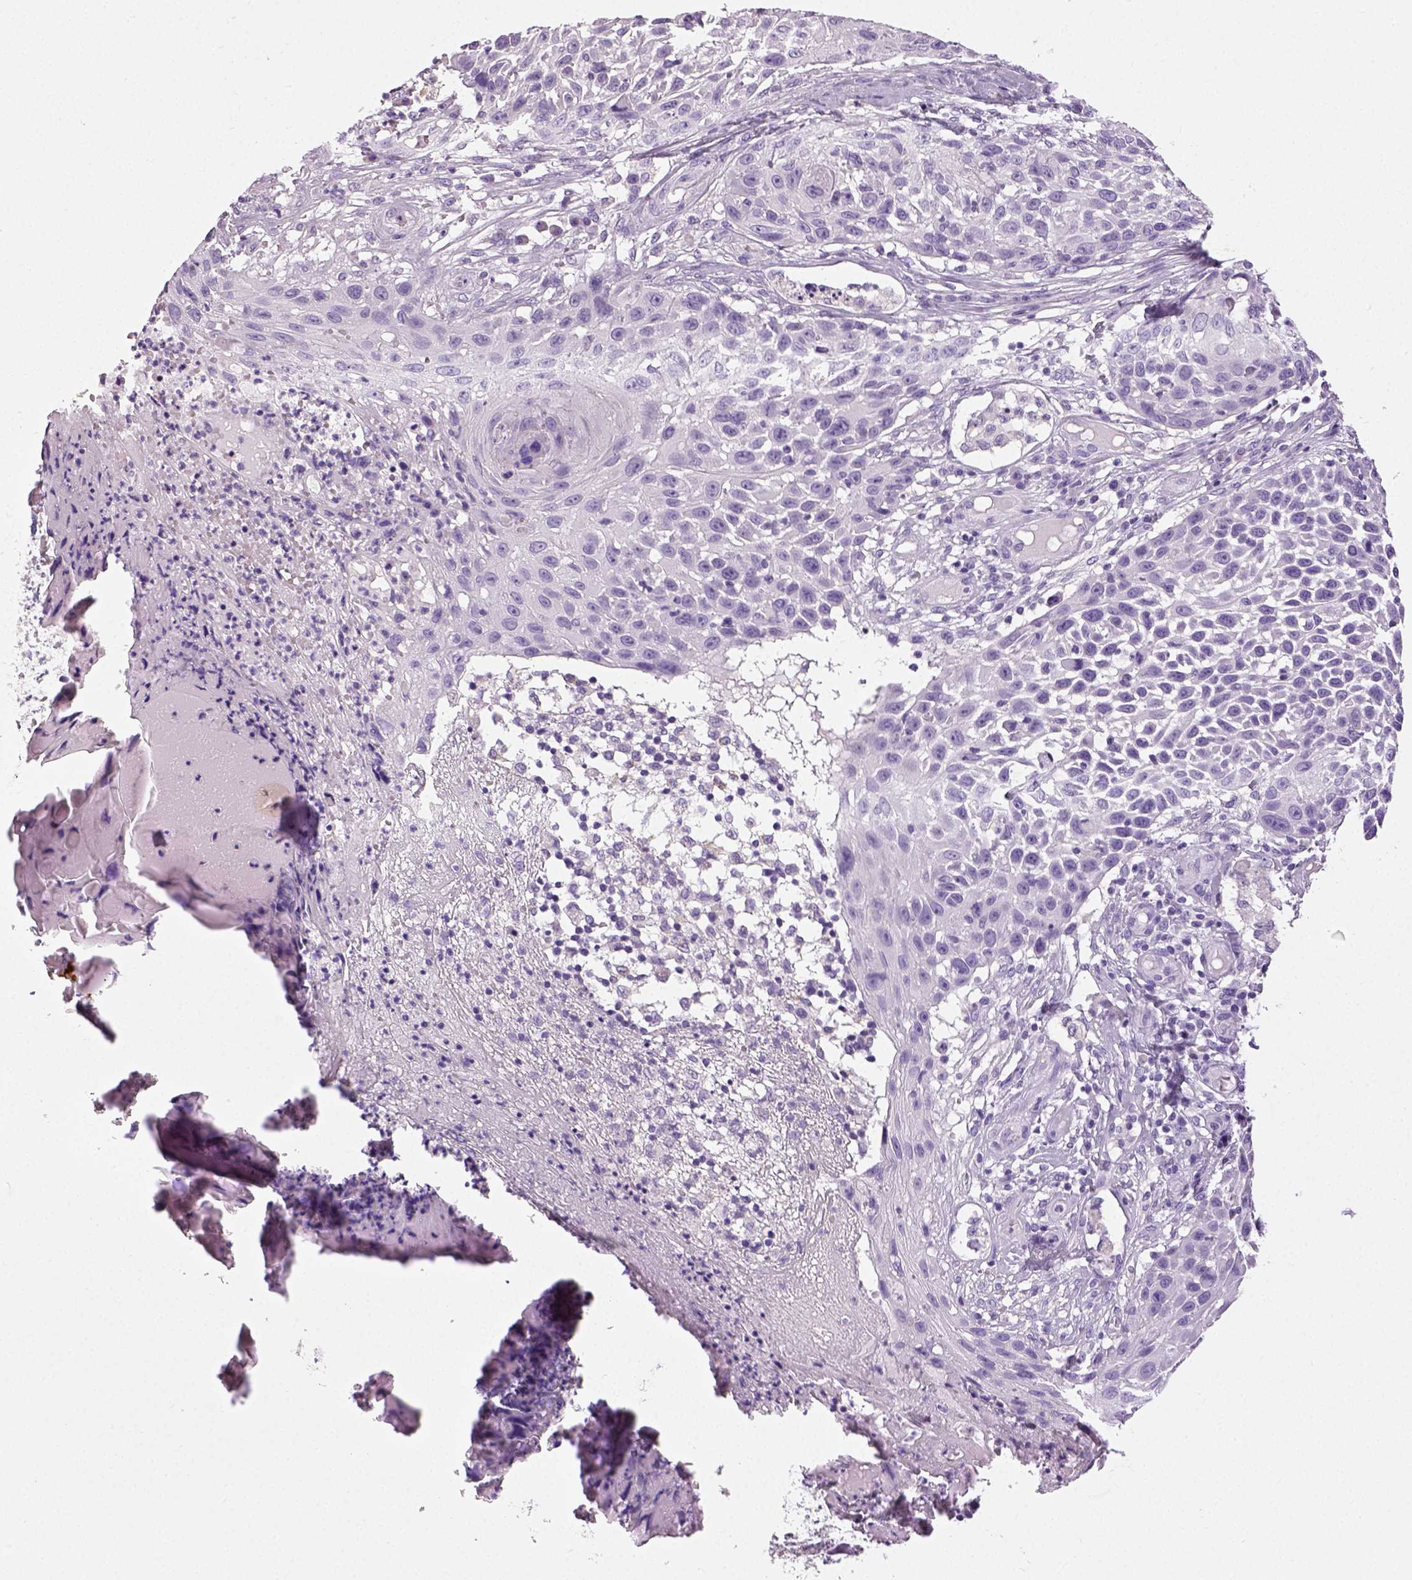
{"staining": {"intensity": "negative", "quantity": "none", "location": "none"}, "tissue": "skin cancer", "cell_type": "Tumor cells", "image_type": "cancer", "snomed": [{"axis": "morphology", "description": "Squamous cell carcinoma, NOS"}, {"axis": "topography", "description": "Skin"}], "caption": "Squamous cell carcinoma (skin) was stained to show a protein in brown. There is no significant positivity in tumor cells. (DAB (3,3'-diaminobenzidine) immunohistochemistry, high magnification).", "gene": "NECAB2", "patient": {"sex": "male", "age": 92}}